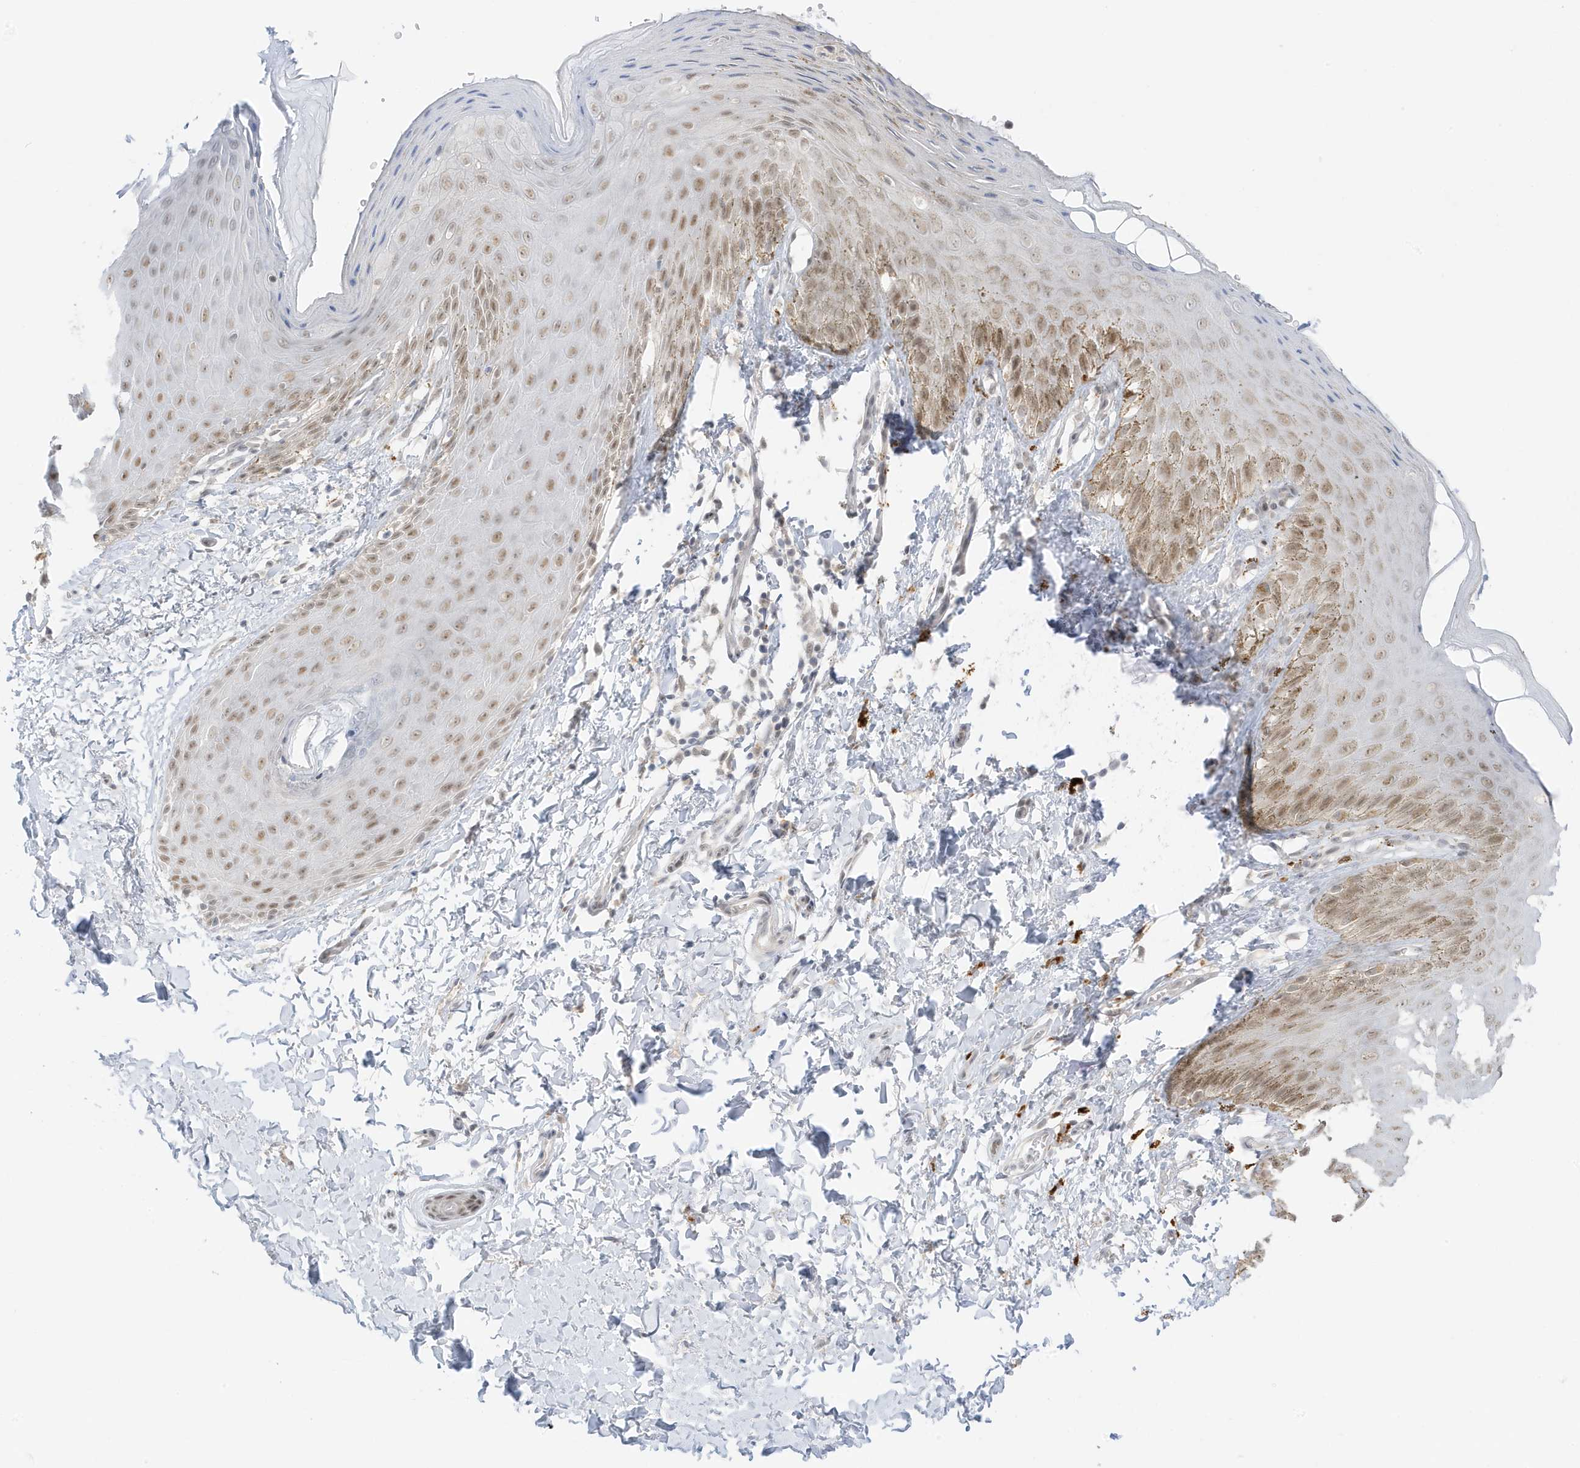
{"staining": {"intensity": "weak", "quantity": ">75%", "location": "nuclear"}, "tissue": "skin", "cell_type": "Epidermal cells", "image_type": "normal", "snomed": [{"axis": "morphology", "description": "Normal tissue, NOS"}, {"axis": "topography", "description": "Anal"}], "caption": "A photomicrograph of skin stained for a protein exhibits weak nuclear brown staining in epidermal cells.", "gene": "MSL3", "patient": {"sex": "male", "age": 44}}